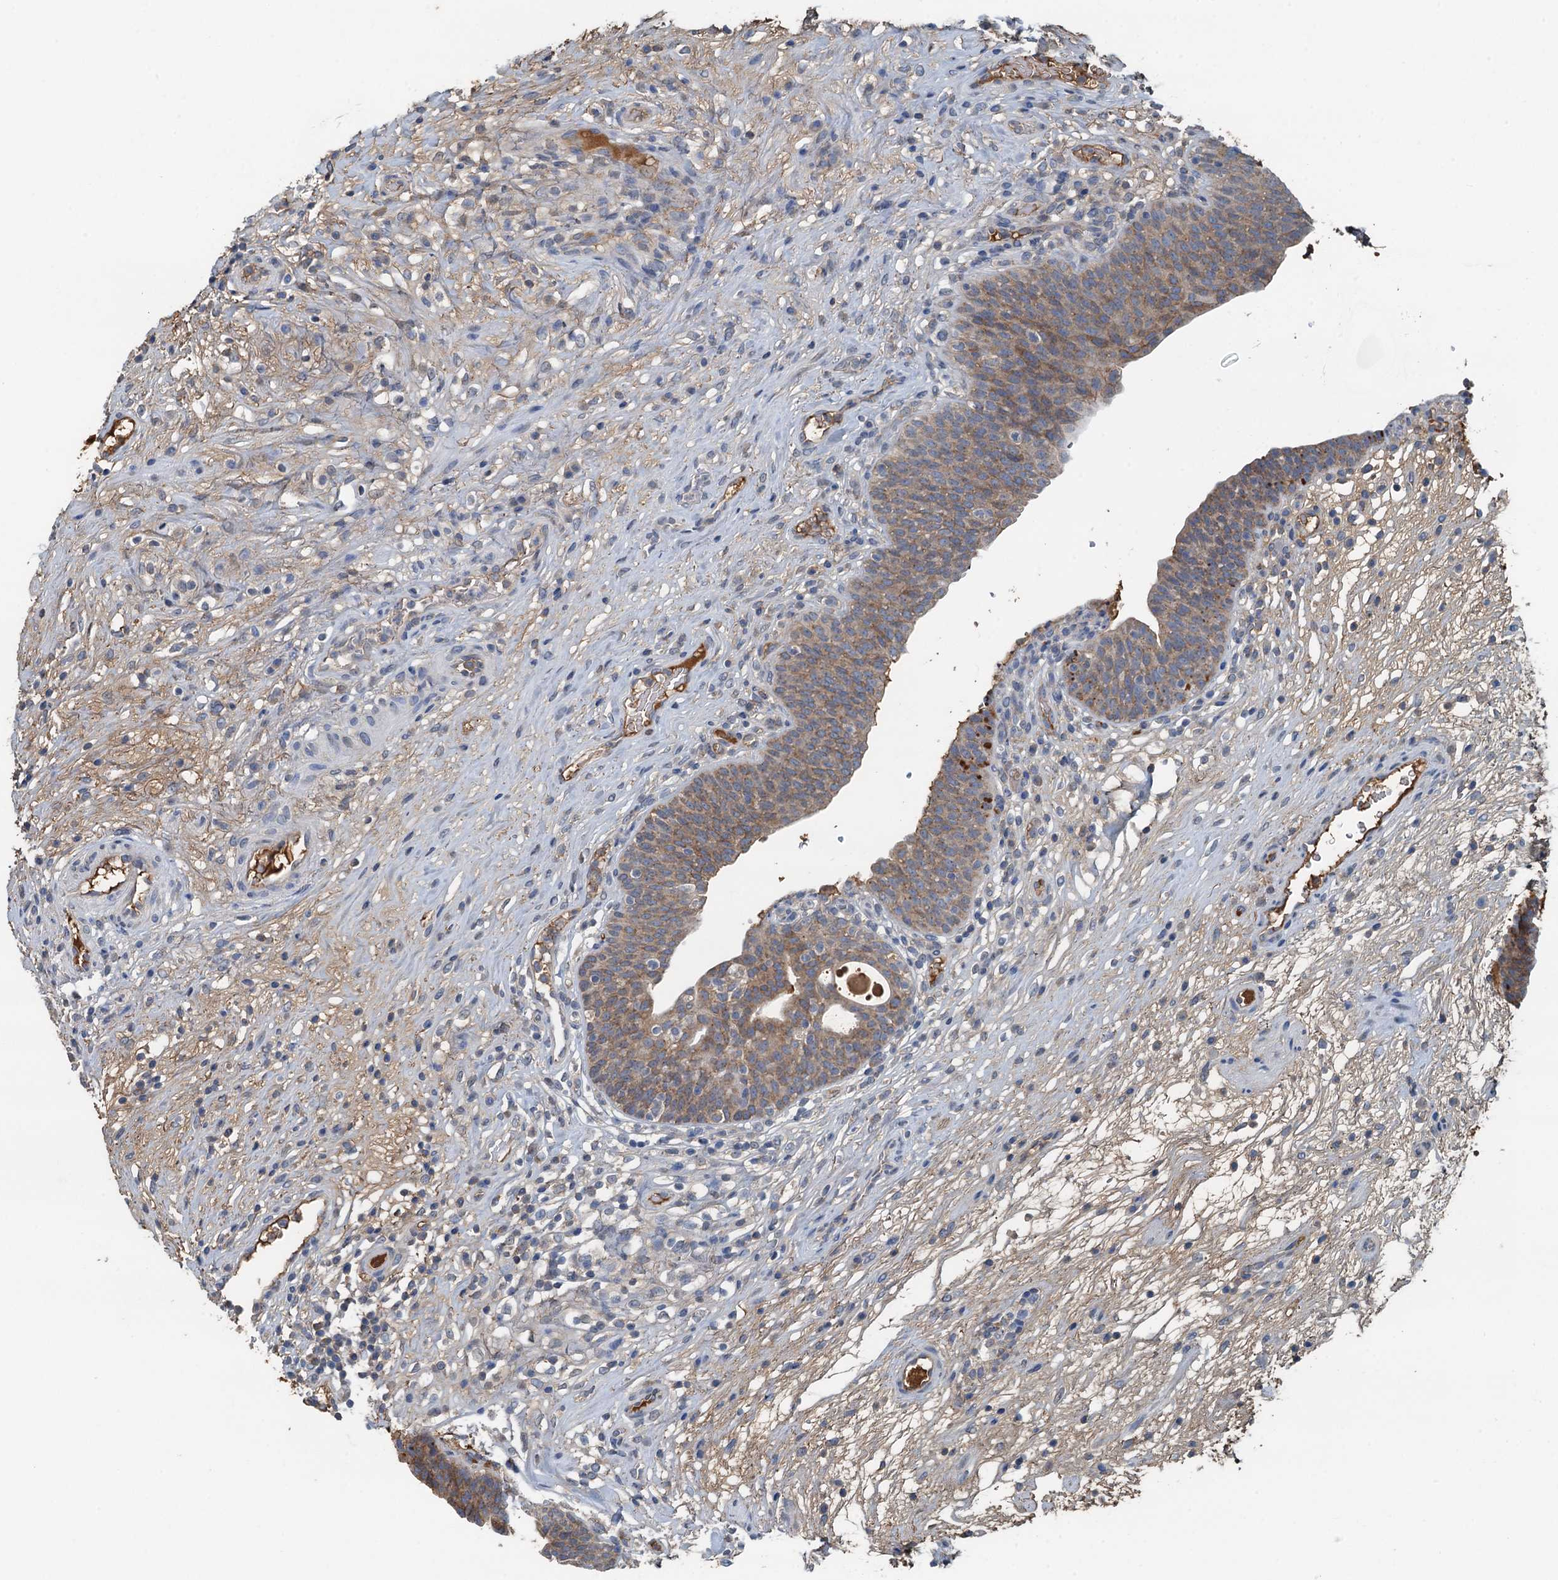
{"staining": {"intensity": "moderate", "quantity": ">75%", "location": "cytoplasmic/membranous"}, "tissue": "urinary bladder", "cell_type": "Urothelial cells", "image_type": "normal", "snomed": [{"axis": "morphology", "description": "Normal tissue, NOS"}, {"axis": "topography", "description": "Urinary bladder"}], "caption": "Immunohistochemistry of normal urinary bladder exhibits medium levels of moderate cytoplasmic/membranous expression in about >75% of urothelial cells.", "gene": "LSM14B", "patient": {"sex": "male", "age": 71}}